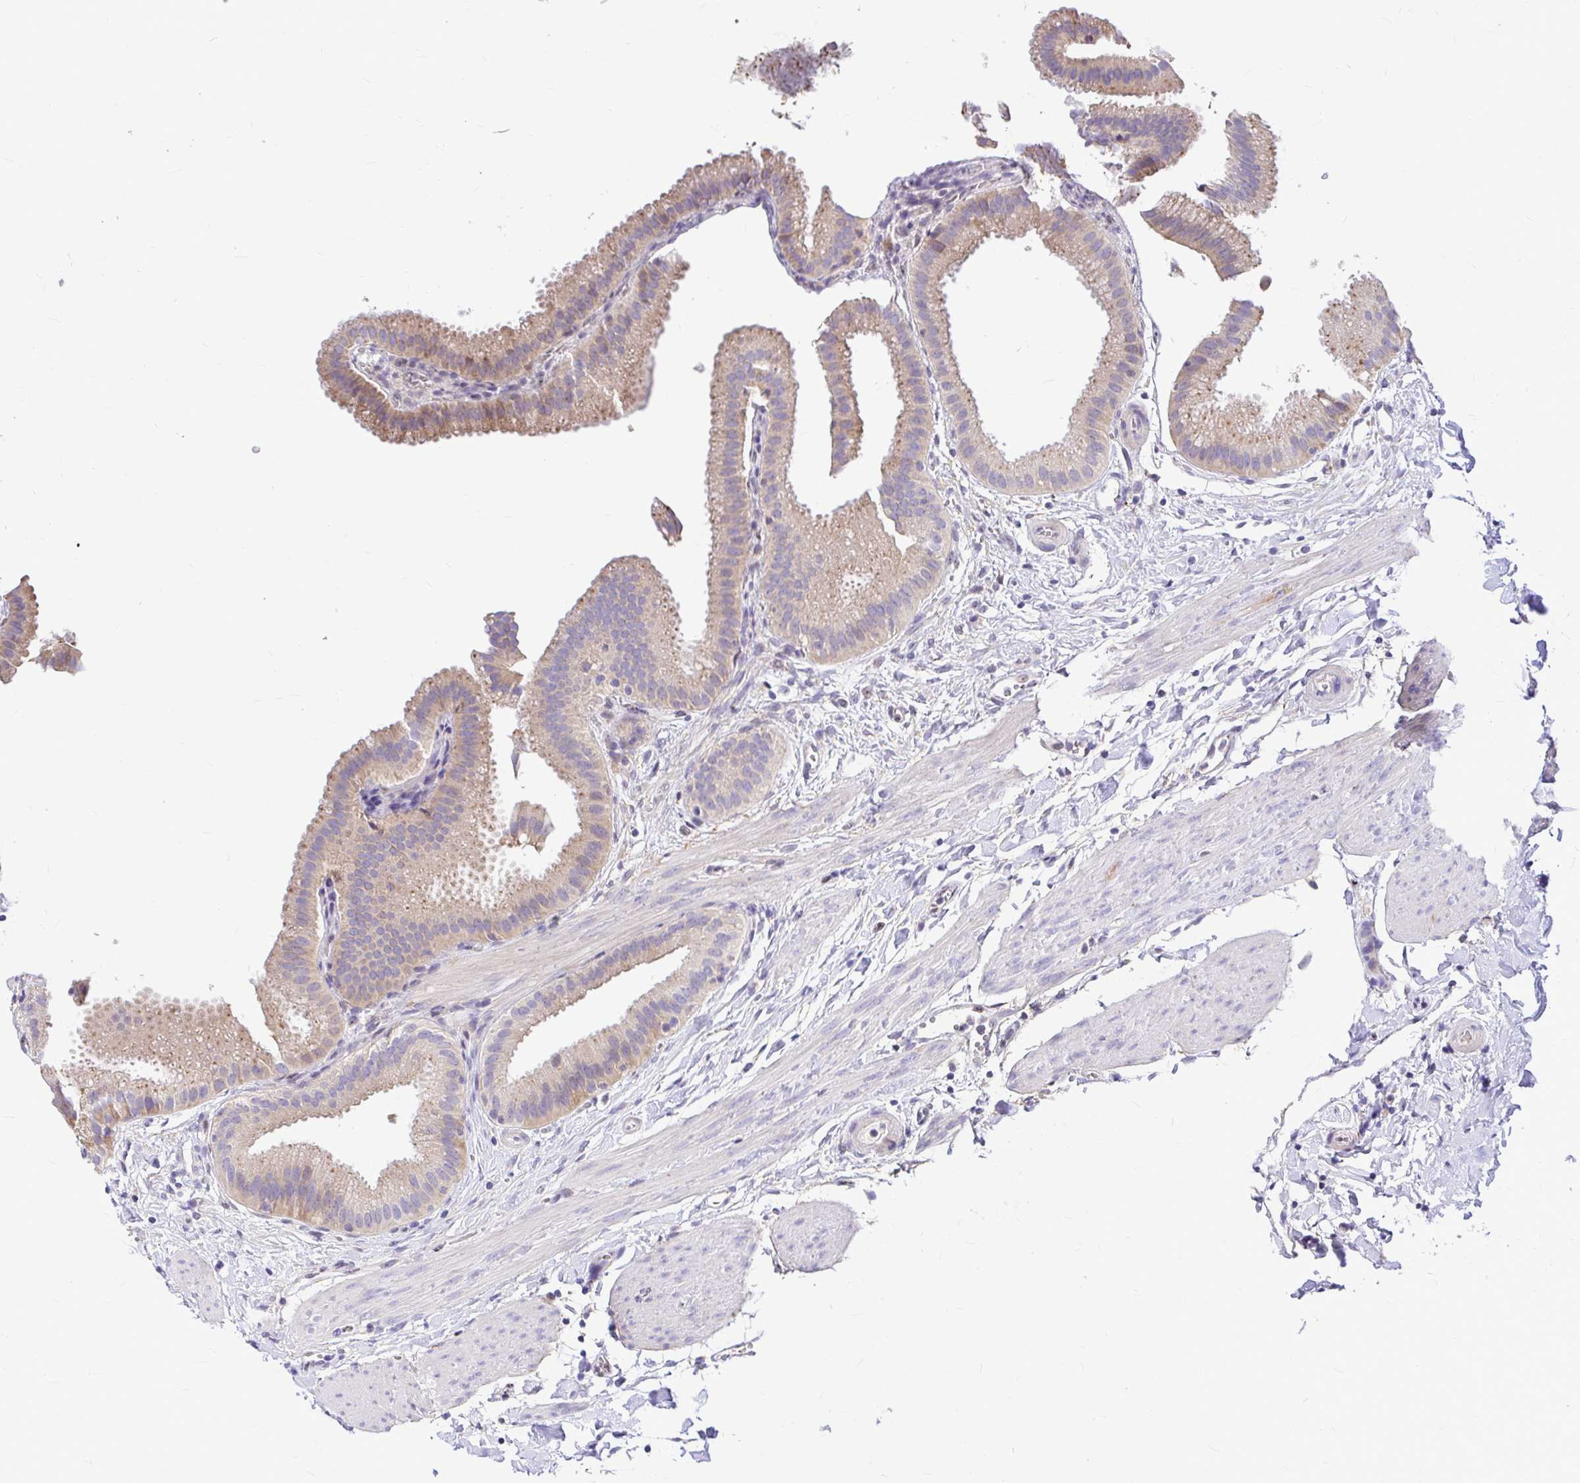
{"staining": {"intensity": "weak", "quantity": ">75%", "location": "cytoplasmic/membranous"}, "tissue": "gallbladder", "cell_type": "Glandular cells", "image_type": "normal", "snomed": [{"axis": "morphology", "description": "Normal tissue, NOS"}, {"axis": "topography", "description": "Gallbladder"}], "caption": "Protein analysis of benign gallbladder reveals weak cytoplasmic/membranous expression in about >75% of glandular cells.", "gene": "GABBR2", "patient": {"sex": "female", "age": 63}}